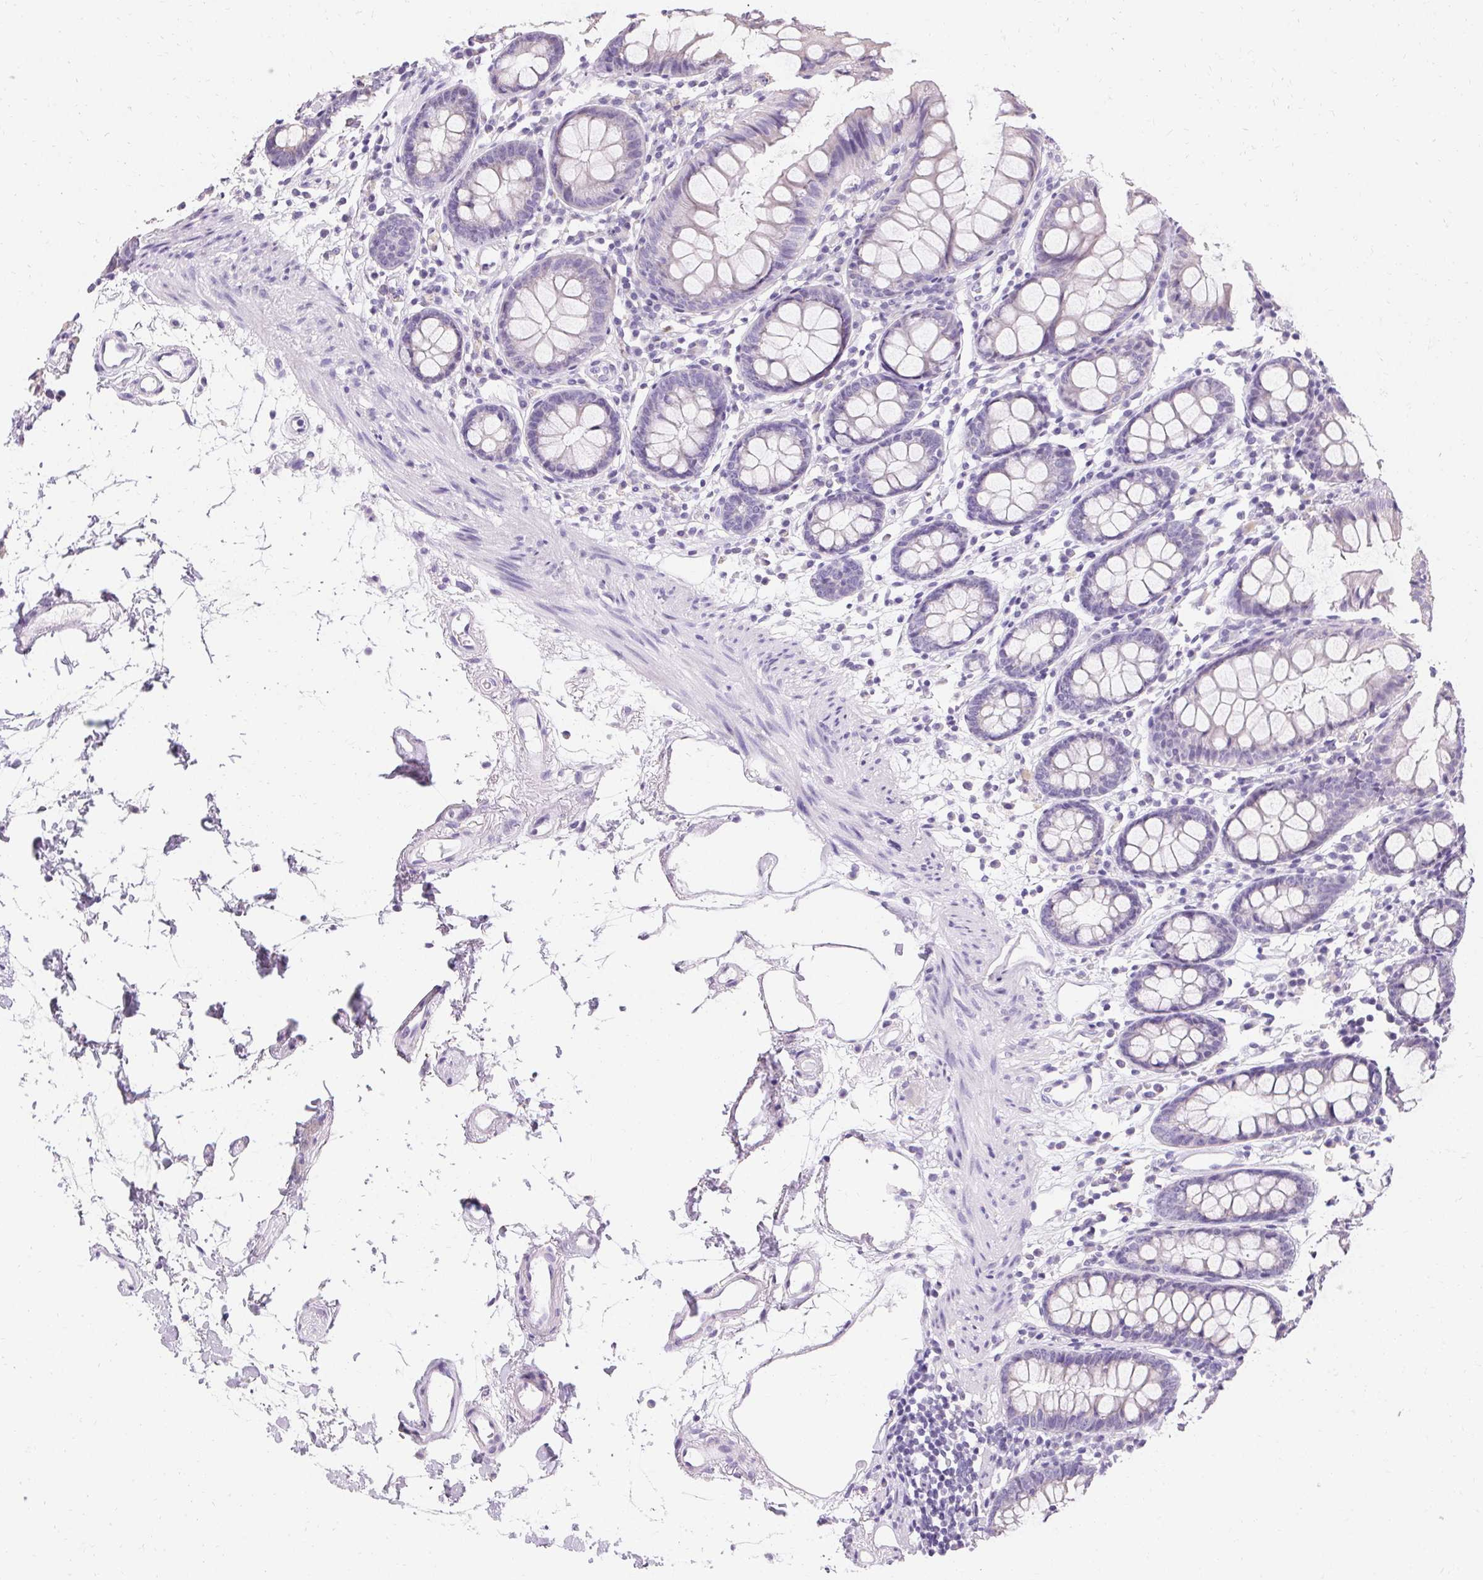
{"staining": {"intensity": "negative", "quantity": "none", "location": "none"}, "tissue": "colon", "cell_type": "Endothelial cells", "image_type": "normal", "snomed": [{"axis": "morphology", "description": "Normal tissue, NOS"}, {"axis": "topography", "description": "Colon"}], "caption": "Endothelial cells are negative for brown protein staining in normal colon. (Stains: DAB immunohistochemistry (IHC) with hematoxylin counter stain, Microscopy: brightfield microscopy at high magnification).", "gene": "ASGR2", "patient": {"sex": "female", "age": 84}}